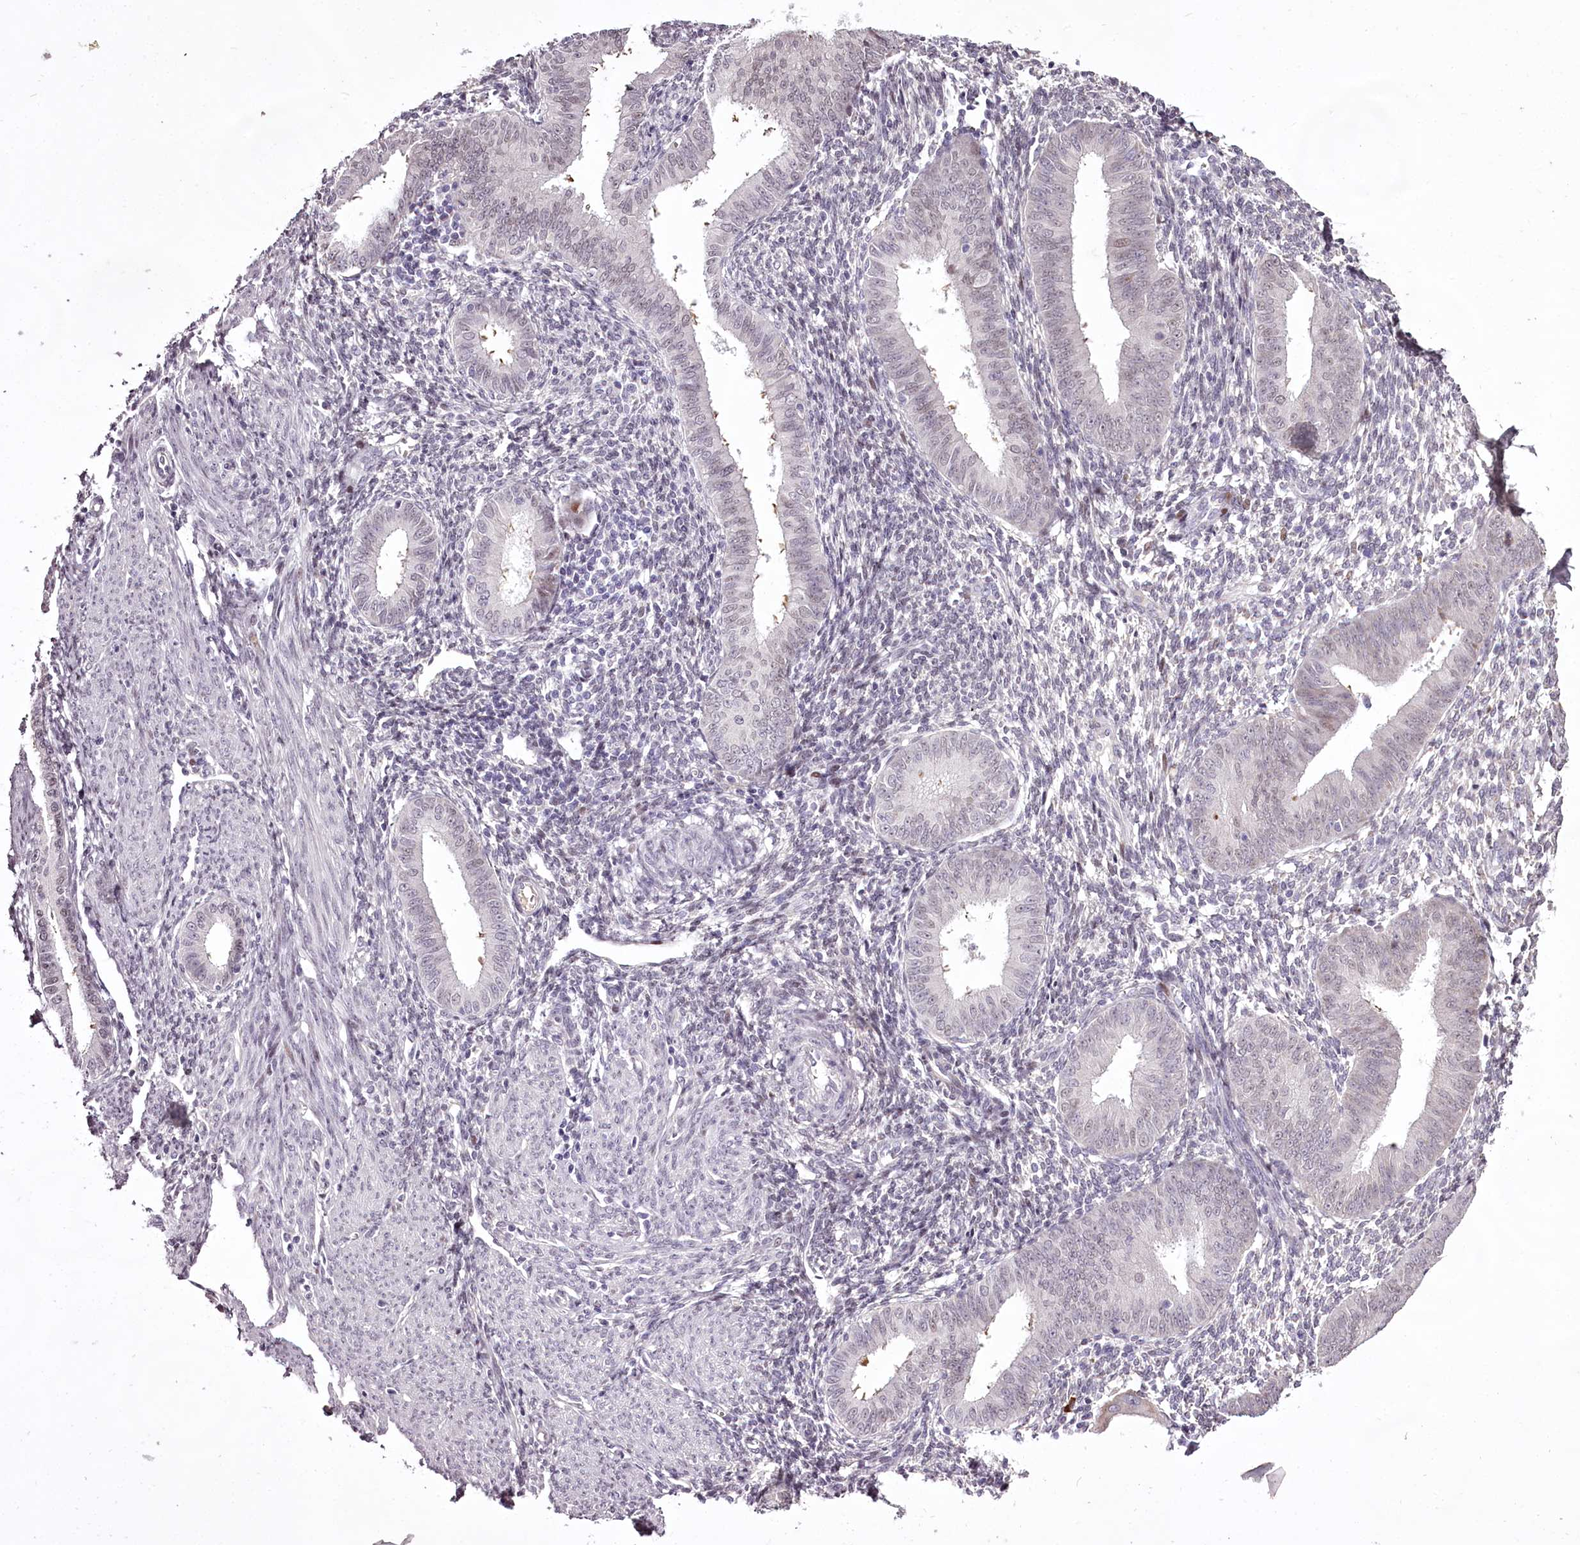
{"staining": {"intensity": "negative", "quantity": "none", "location": "none"}, "tissue": "endometrium", "cell_type": "Cells in endometrial stroma", "image_type": "normal", "snomed": [{"axis": "morphology", "description": "Normal tissue, NOS"}, {"axis": "topography", "description": "Uterus"}, {"axis": "topography", "description": "Endometrium"}], "caption": "IHC photomicrograph of unremarkable endometrium: endometrium stained with DAB exhibits no significant protein staining in cells in endometrial stroma. (DAB (3,3'-diaminobenzidine) immunohistochemistry (IHC), high magnification).", "gene": "C1orf56", "patient": {"sex": "female", "age": 48}}